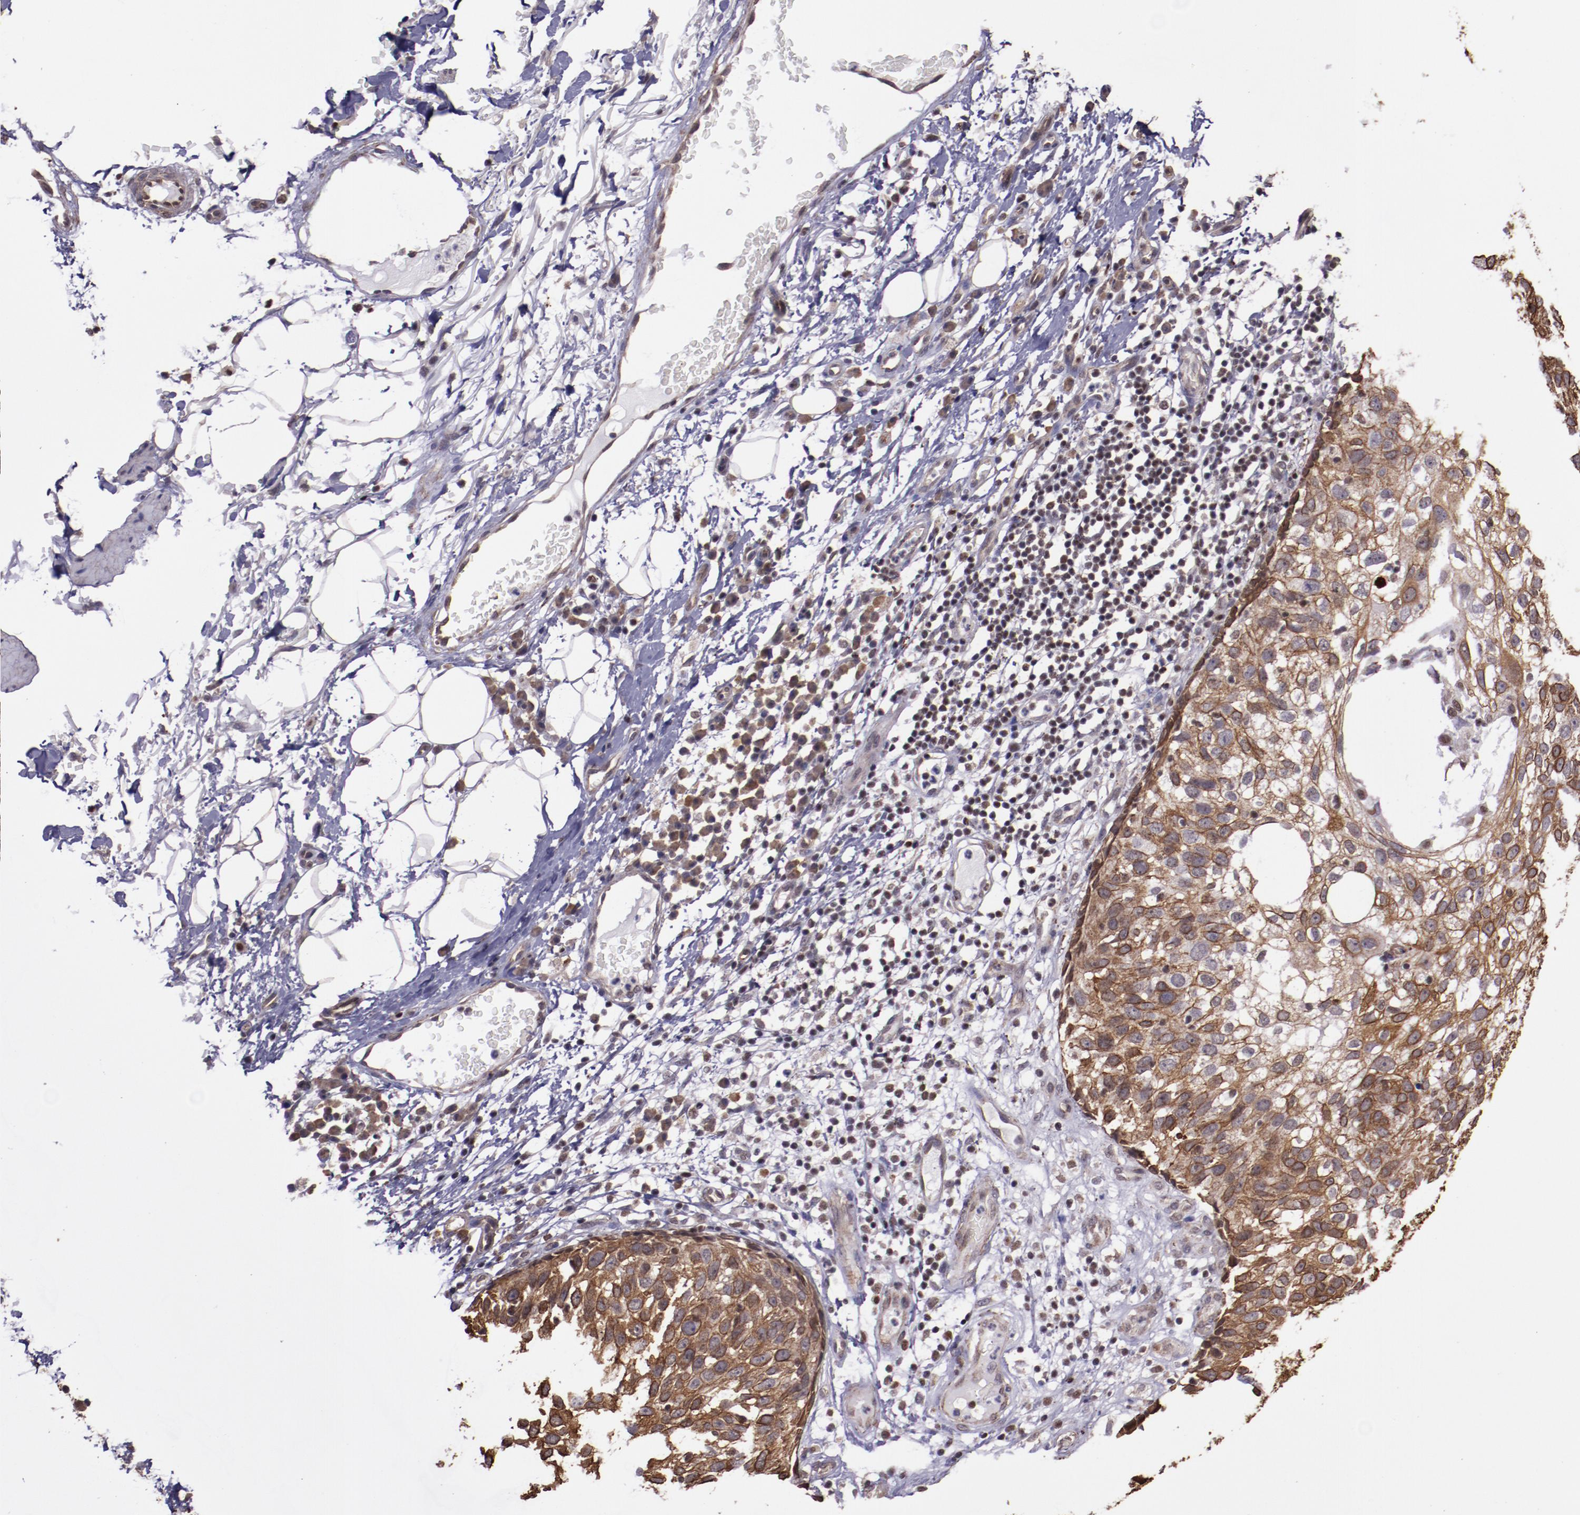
{"staining": {"intensity": "moderate", "quantity": ">75%", "location": "cytoplasmic/membranous"}, "tissue": "skin cancer", "cell_type": "Tumor cells", "image_type": "cancer", "snomed": [{"axis": "morphology", "description": "Squamous cell carcinoma, NOS"}, {"axis": "topography", "description": "Skin"}], "caption": "Immunohistochemical staining of human squamous cell carcinoma (skin) shows medium levels of moderate cytoplasmic/membranous protein staining in approximately >75% of tumor cells.", "gene": "ELF1", "patient": {"sex": "male", "age": 87}}